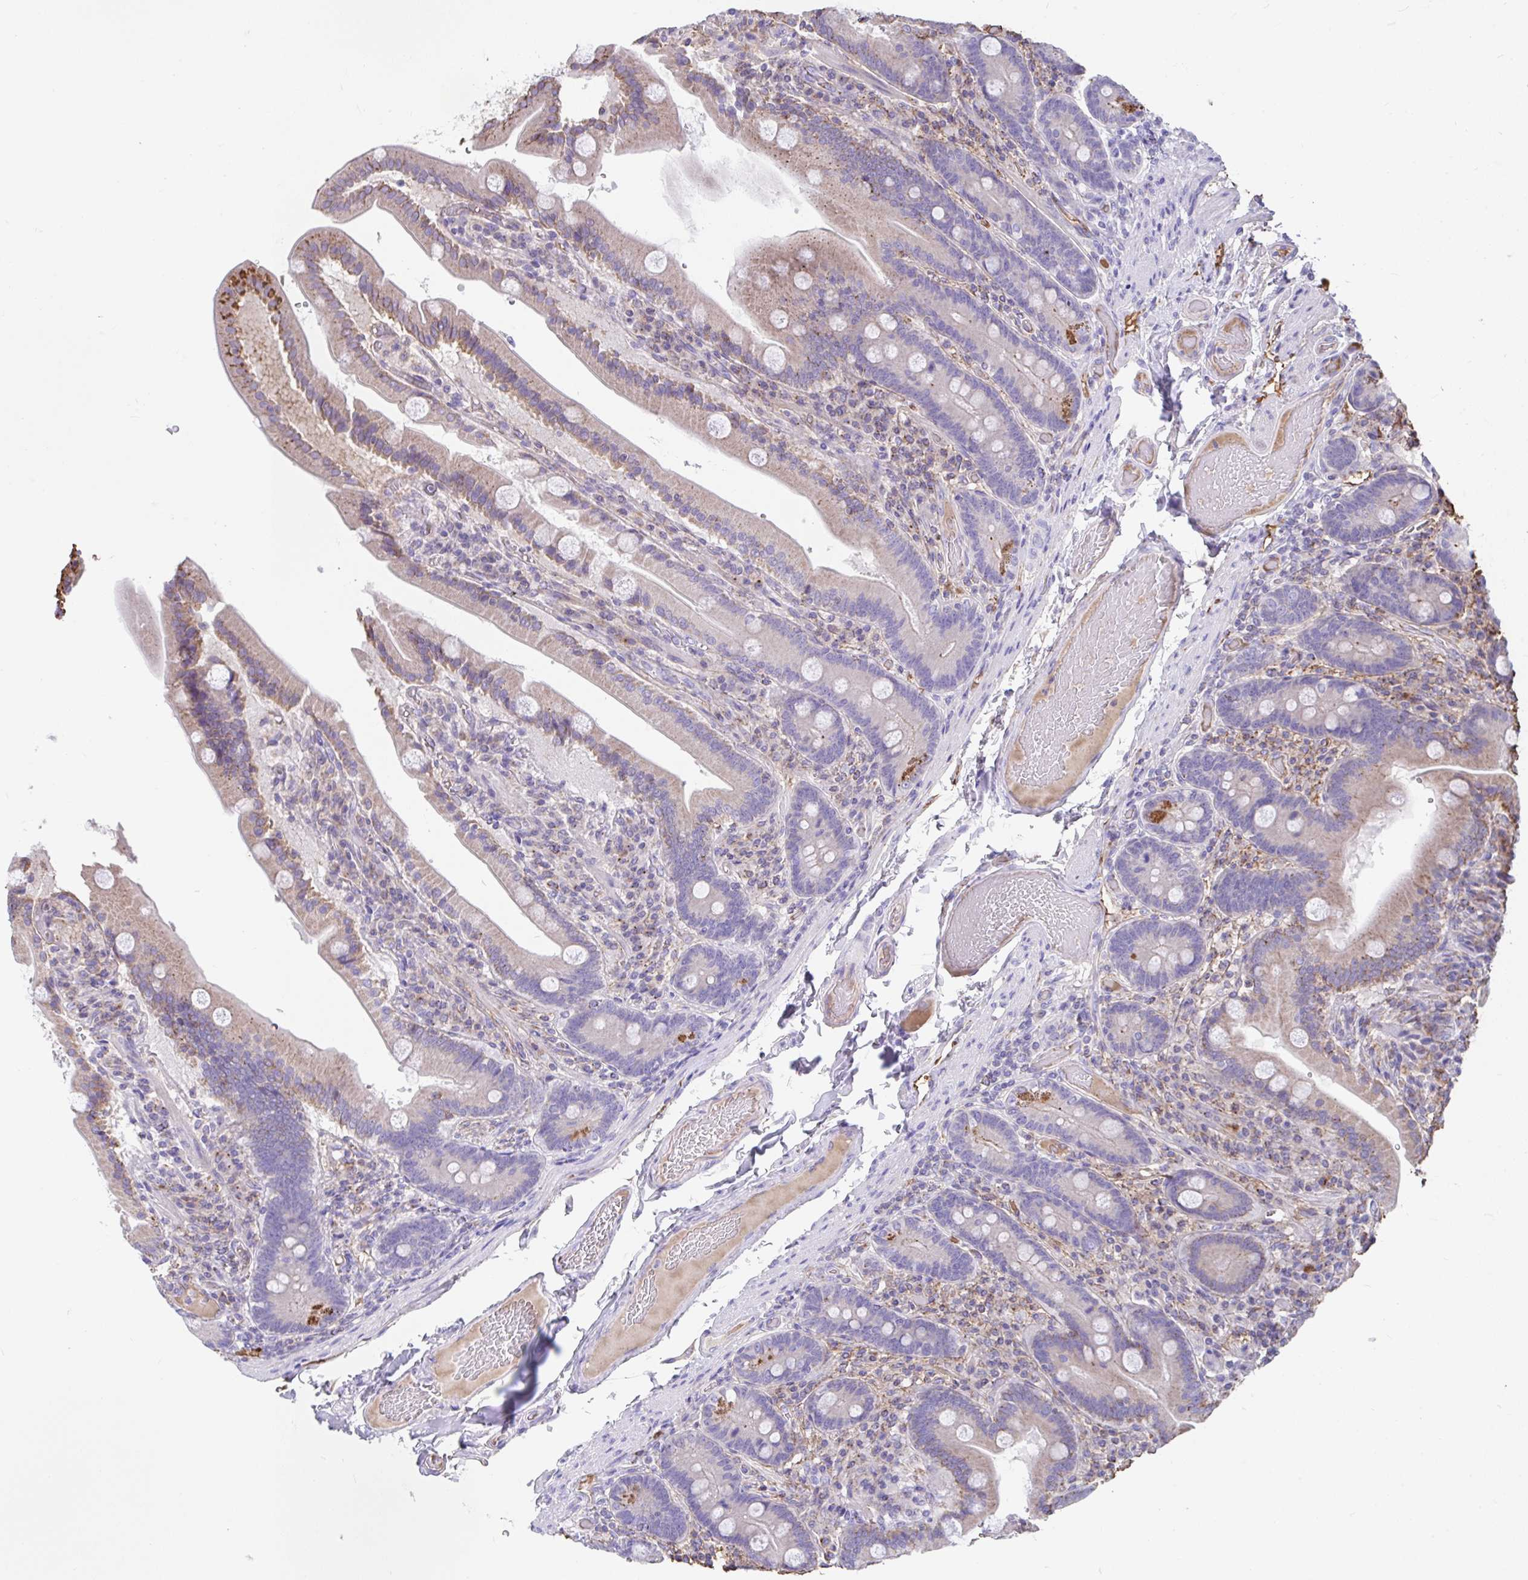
{"staining": {"intensity": "moderate", "quantity": "<25%", "location": "cytoplasmic/membranous"}, "tissue": "duodenum", "cell_type": "Glandular cells", "image_type": "normal", "snomed": [{"axis": "morphology", "description": "Normal tissue, NOS"}, {"axis": "topography", "description": "Duodenum"}], "caption": "Normal duodenum demonstrates moderate cytoplasmic/membranous expression in about <25% of glandular cells, visualized by immunohistochemistry.", "gene": "CCSAP", "patient": {"sex": "female", "age": 62}}